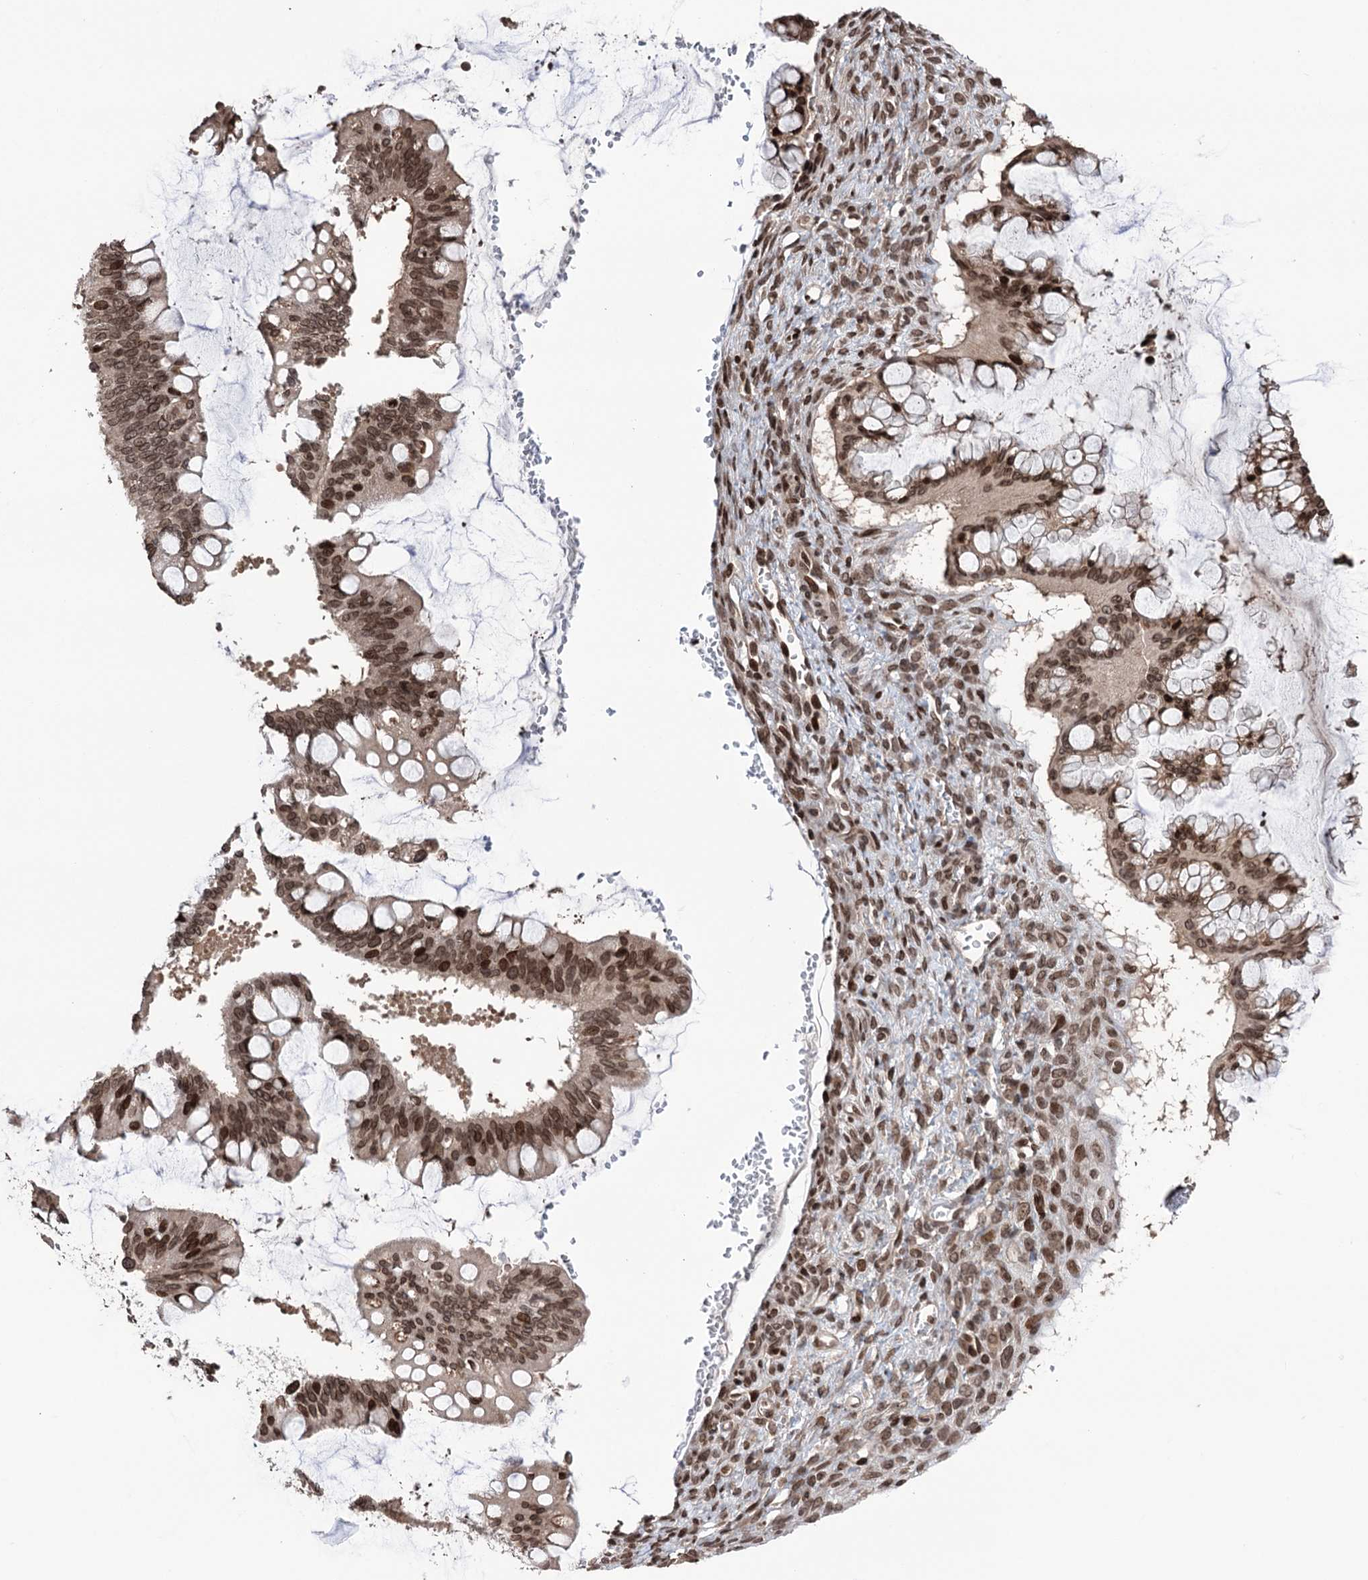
{"staining": {"intensity": "moderate", "quantity": ">75%", "location": "nuclear"}, "tissue": "ovarian cancer", "cell_type": "Tumor cells", "image_type": "cancer", "snomed": [{"axis": "morphology", "description": "Cystadenocarcinoma, mucinous, NOS"}, {"axis": "topography", "description": "Ovary"}], "caption": "This image displays mucinous cystadenocarcinoma (ovarian) stained with immunohistochemistry to label a protein in brown. The nuclear of tumor cells show moderate positivity for the protein. Nuclei are counter-stained blue.", "gene": "CCDC77", "patient": {"sex": "female", "age": 73}}